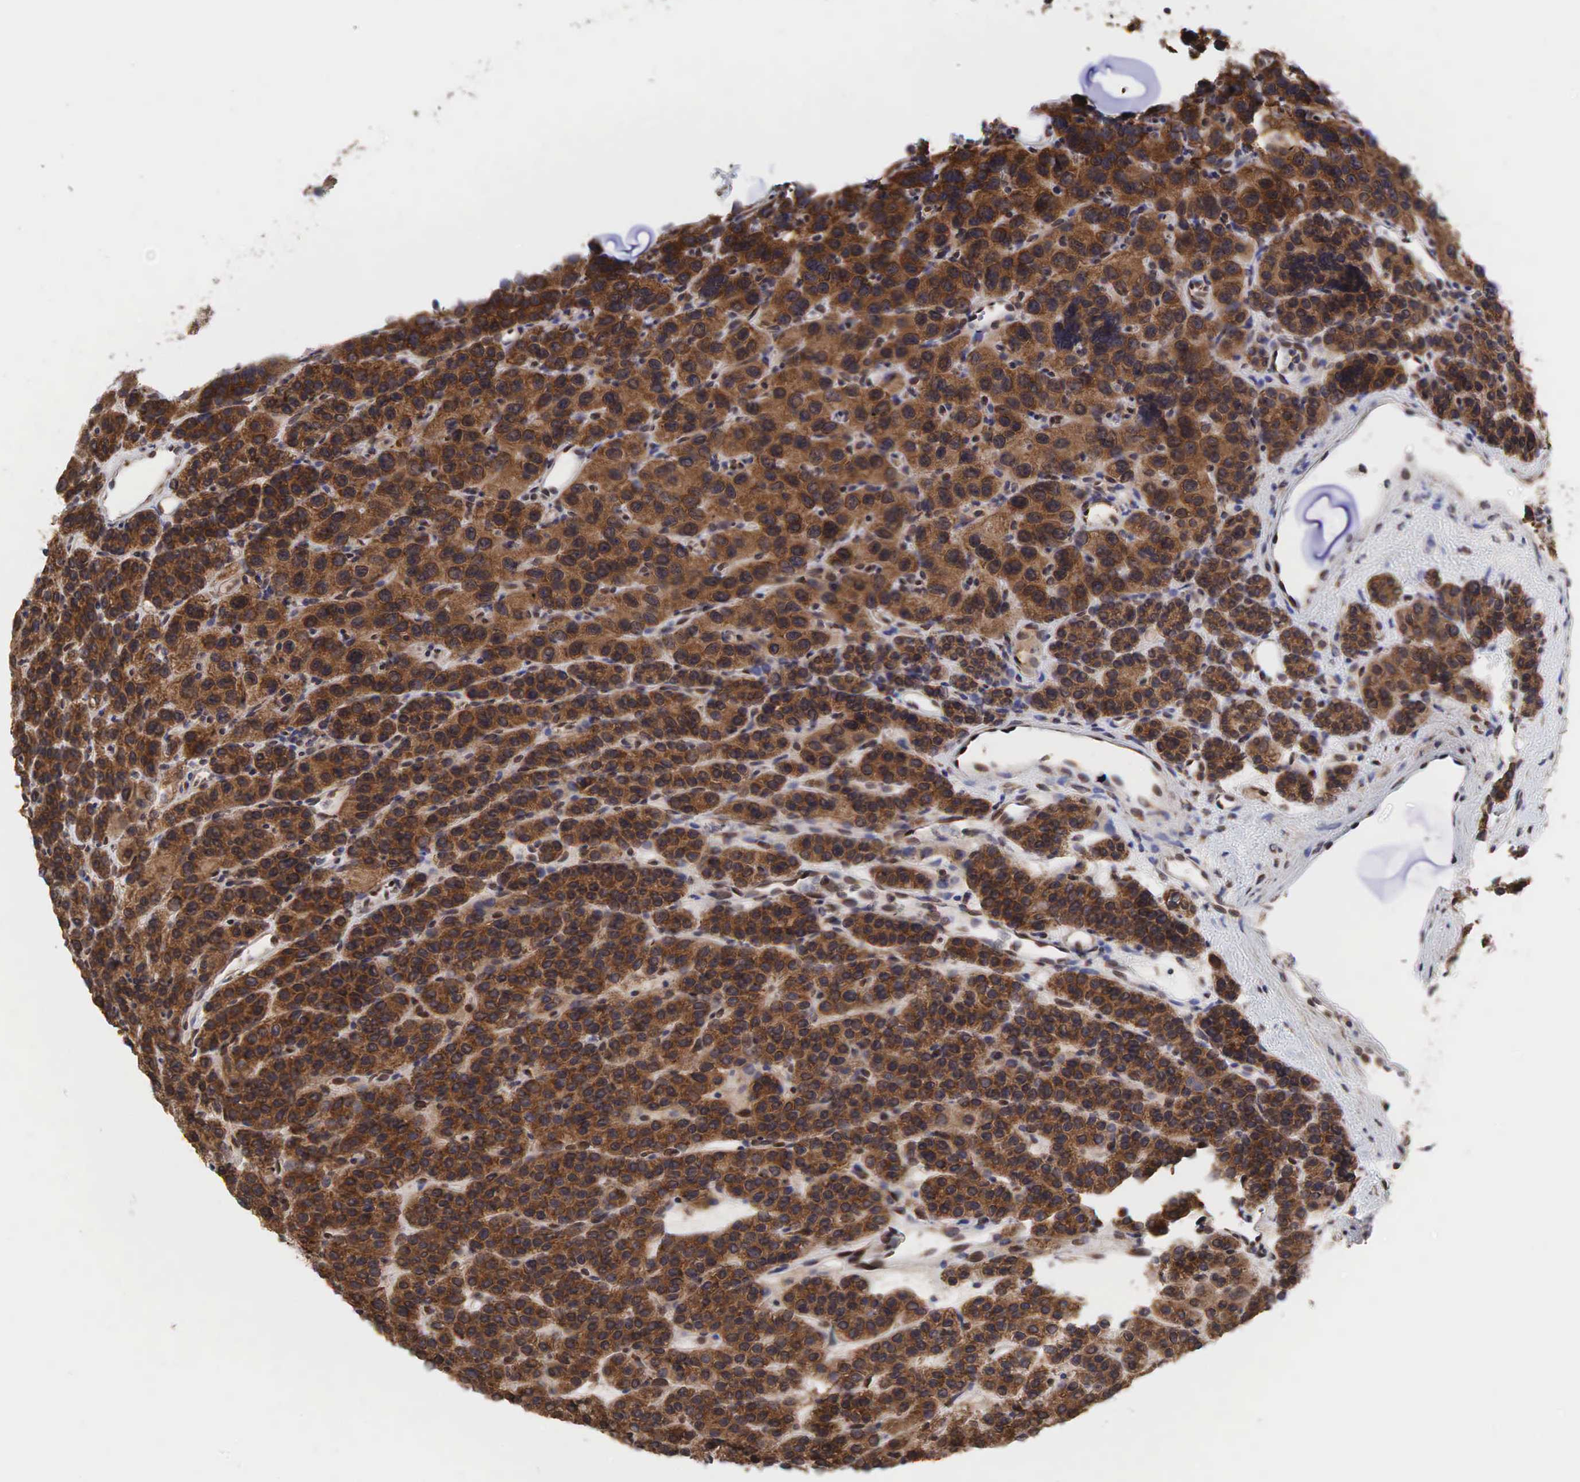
{"staining": {"intensity": "strong", "quantity": ">75%", "location": "cytoplasmic/membranous"}, "tissue": "parathyroid gland", "cell_type": "Glandular cells", "image_type": "normal", "snomed": [{"axis": "morphology", "description": "Normal tissue, NOS"}, {"axis": "topography", "description": "Parathyroid gland"}], "caption": "A high-resolution image shows immunohistochemistry staining of benign parathyroid gland, which reveals strong cytoplasmic/membranous positivity in about >75% of glandular cells. (DAB (3,3'-diaminobenzidine) IHC with brightfield microscopy, high magnification).", "gene": "PABPC5", "patient": {"sex": "female", "age": 64}}